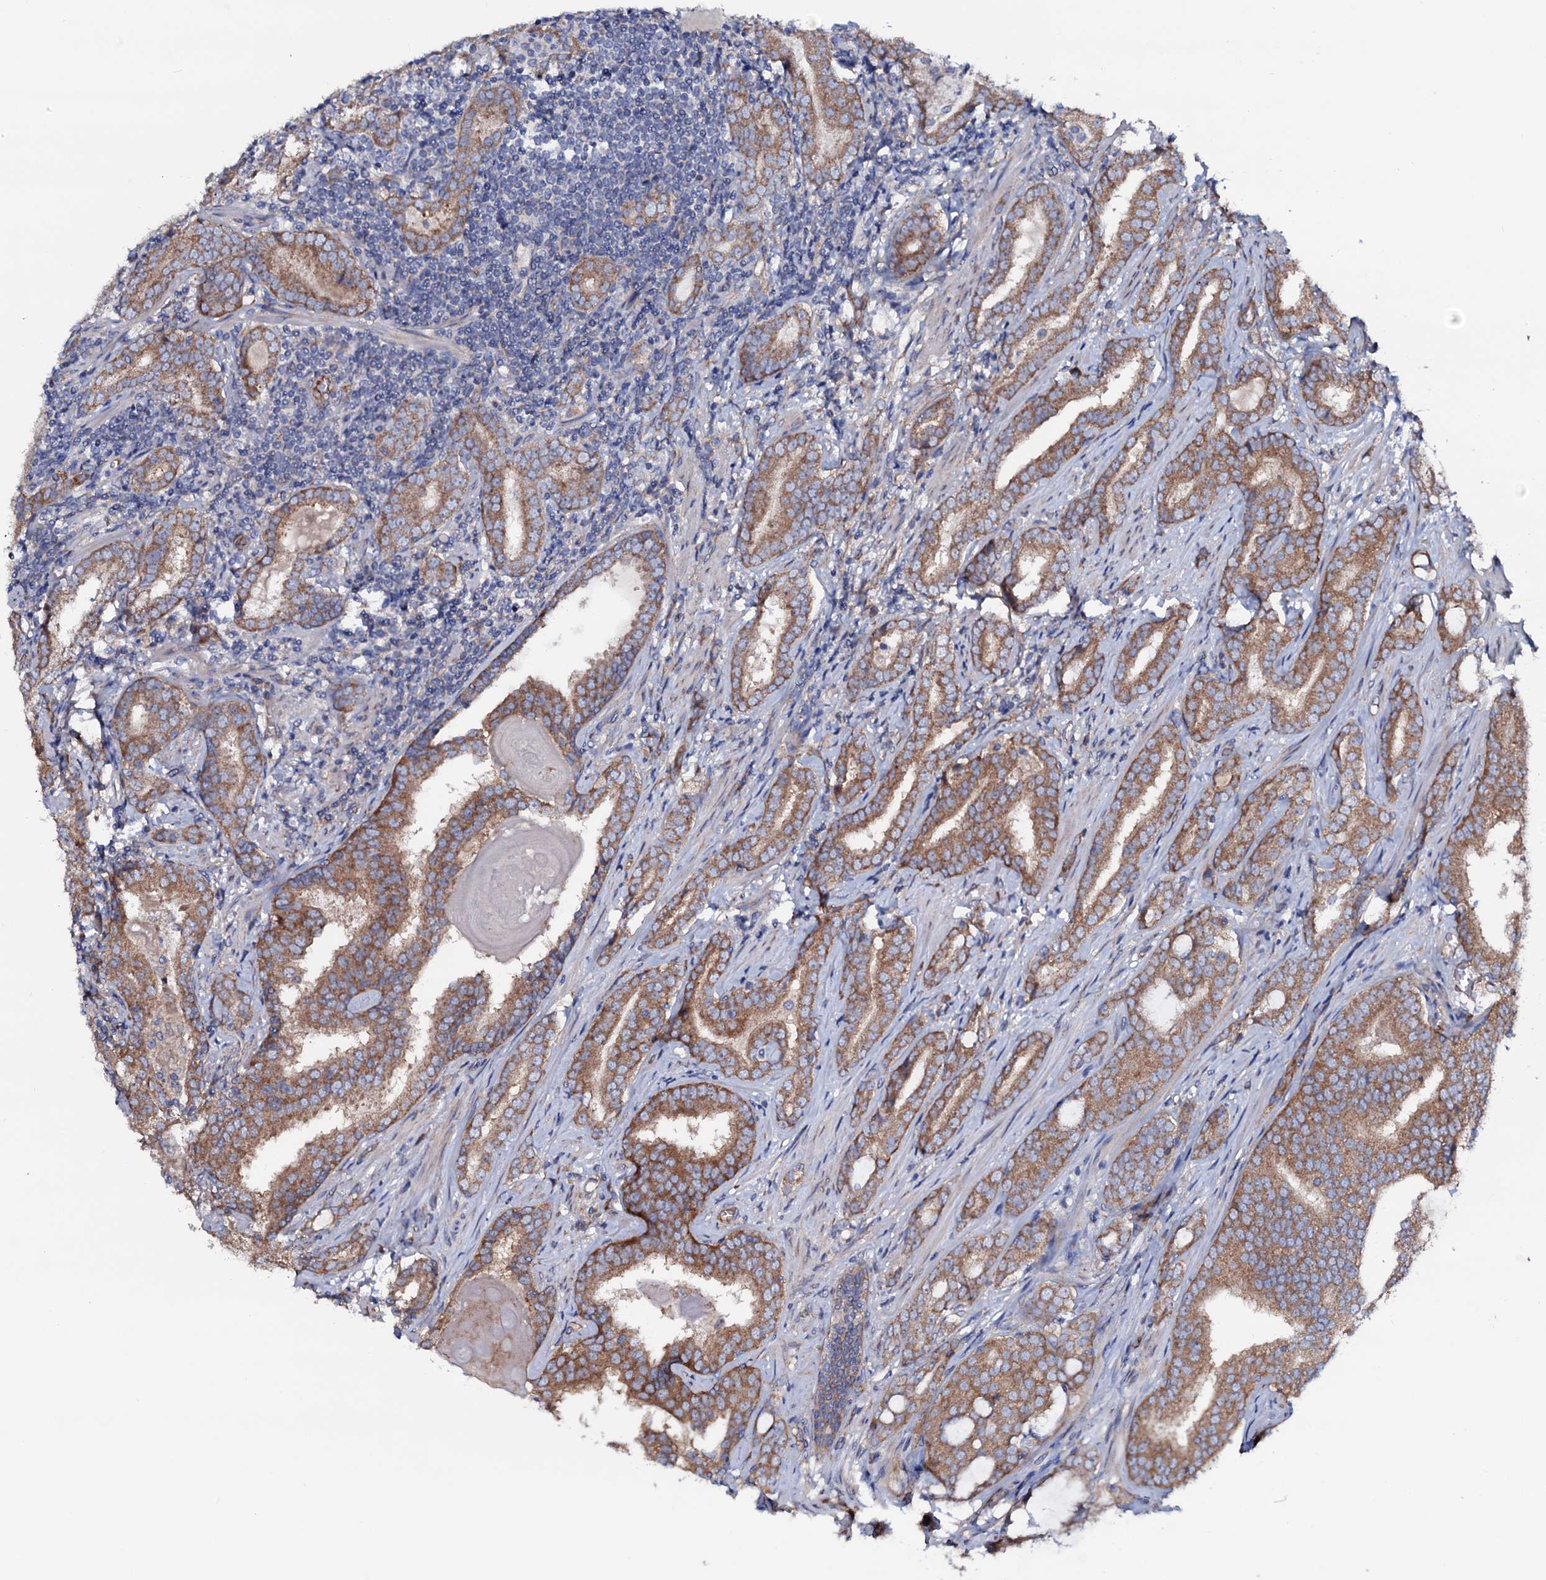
{"staining": {"intensity": "moderate", "quantity": ">75%", "location": "cytoplasmic/membranous"}, "tissue": "prostate cancer", "cell_type": "Tumor cells", "image_type": "cancer", "snomed": [{"axis": "morphology", "description": "Adenocarcinoma, High grade"}, {"axis": "topography", "description": "Prostate"}], "caption": "Immunohistochemical staining of human prostate adenocarcinoma (high-grade) displays medium levels of moderate cytoplasmic/membranous expression in about >75% of tumor cells. (Brightfield microscopy of DAB IHC at high magnification).", "gene": "STARD13", "patient": {"sex": "male", "age": 63}}